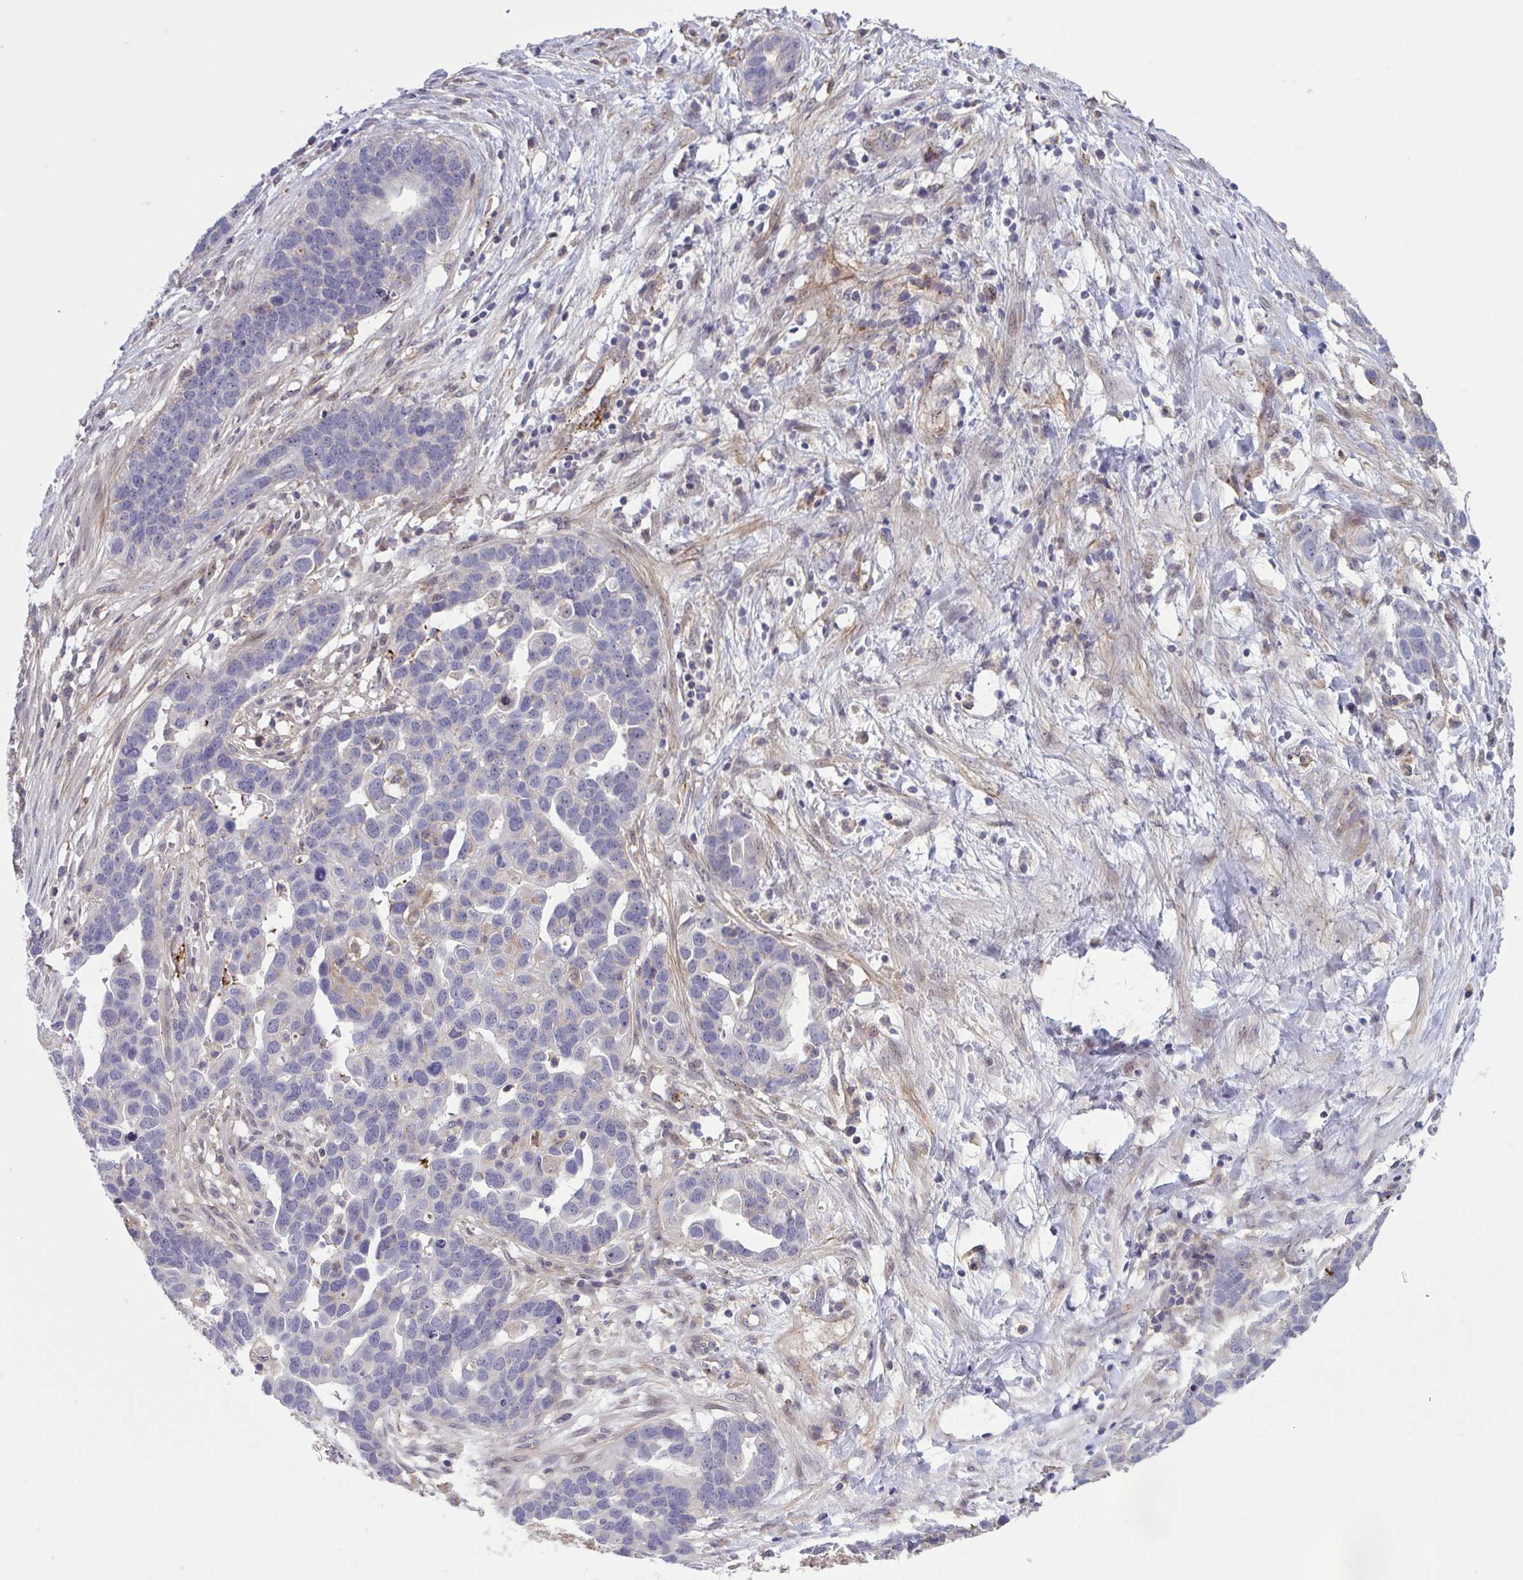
{"staining": {"intensity": "negative", "quantity": "none", "location": "none"}, "tissue": "ovarian cancer", "cell_type": "Tumor cells", "image_type": "cancer", "snomed": [{"axis": "morphology", "description": "Cystadenocarcinoma, serous, NOS"}, {"axis": "topography", "description": "Ovary"}], "caption": "There is no significant staining in tumor cells of ovarian cancer (serous cystadenocarcinoma). Brightfield microscopy of immunohistochemistry stained with DAB (brown) and hematoxylin (blue), captured at high magnification.", "gene": "CD101", "patient": {"sex": "female", "age": 54}}